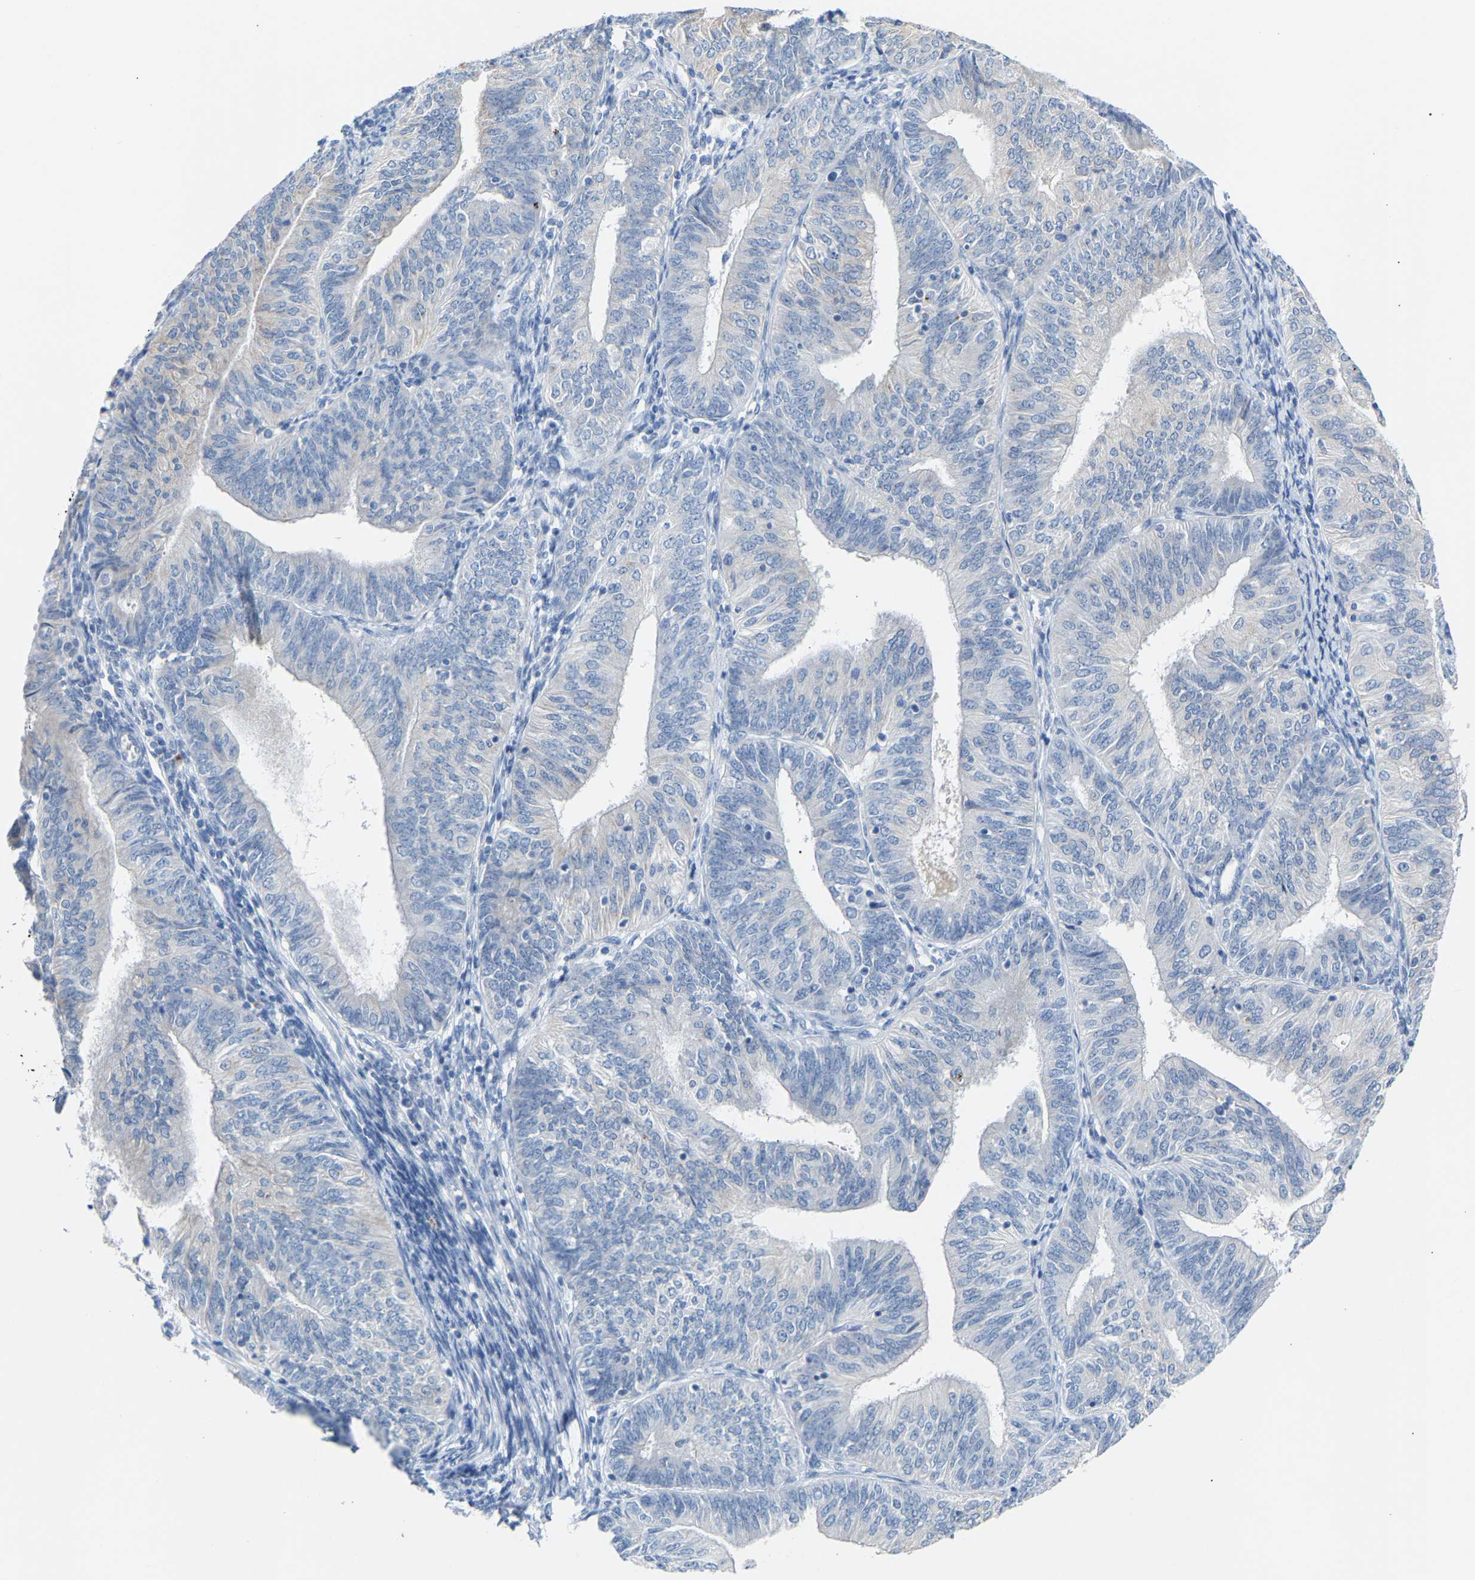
{"staining": {"intensity": "negative", "quantity": "none", "location": "none"}, "tissue": "endometrial cancer", "cell_type": "Tumor cells", "image_type": "cancer", "snomed": [{"axis": "morphology", "description": "Adenocarcinoma, NOS"}, {"axis": "topography", "description": "Endometrium"}], "caption": "Image shows no significant protein positivity in tumor cells of adenocarcinoma (endometrial). Brightfield microscopy of immunohistochemistry stained with DAB (brown) and hematoxylin (blue), captured at high magnification.", "gene": "PEX1", "patient": {"sex": "female", "age": 58}}